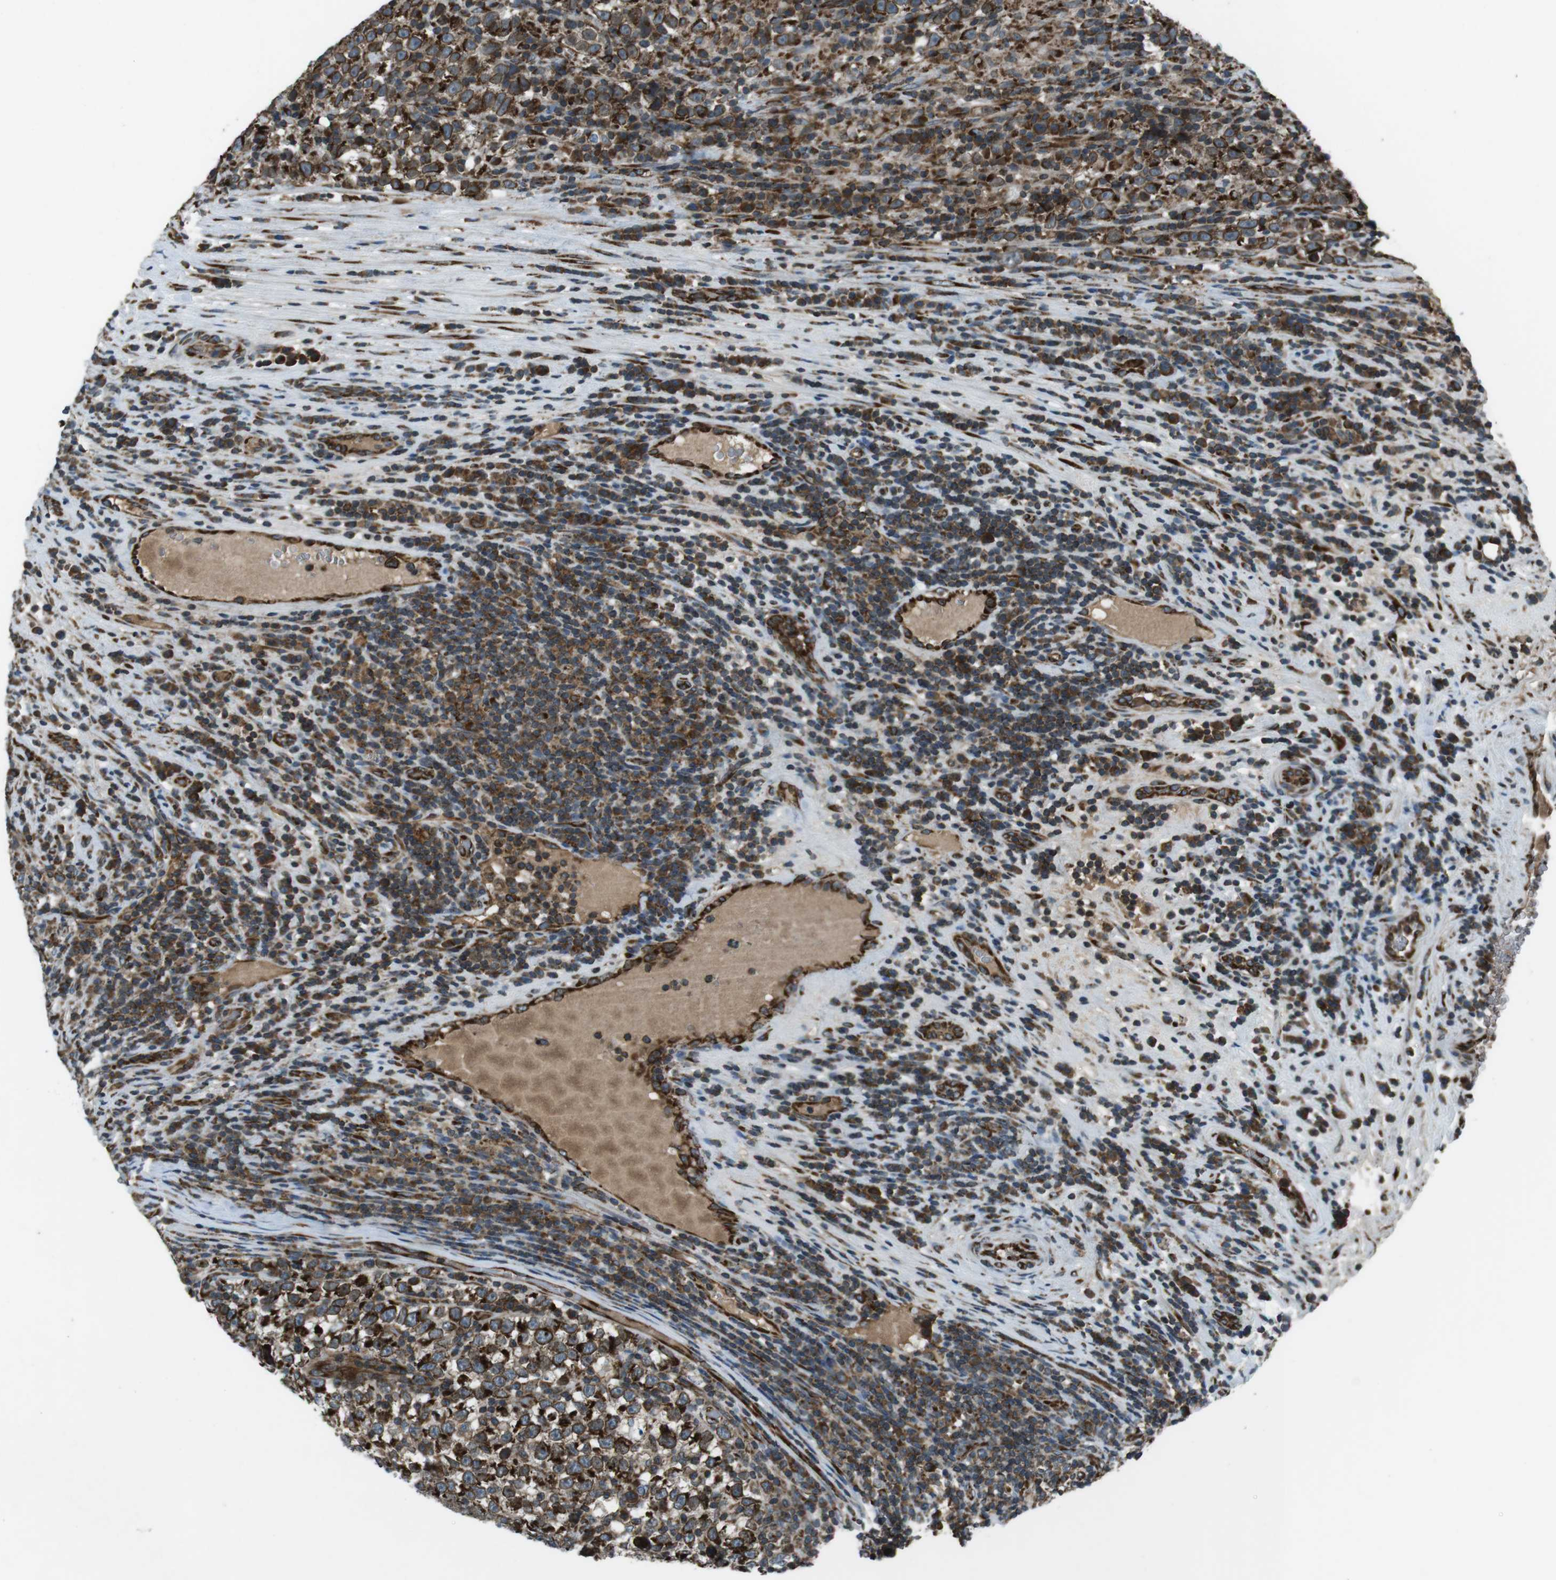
{"staining": {"intensity": "strong", "quantity": ">75%", "location": "cytoplasmic/membranous"}, "tissue": "testis cancer", "cell_type": "Tumor cells", "image_type": "cancer", "snomed": [{"axis": "morphology", "description": "Normal tissue, NOS"}, {"axis": "morphology", "description": "Seminoma, NOS"}, {"axis": "topography", "description": "Testis"}], "caption": "IHC (DAB (3,3'-diaminobenzidine)) staining of human testis cancer (seminoma) exhibits strong cytoplasmic/membranous protein expression in approximately >75% of tumor cells.", "gene": "KTN1", "patient": {"sex": "male", "age": 43}}